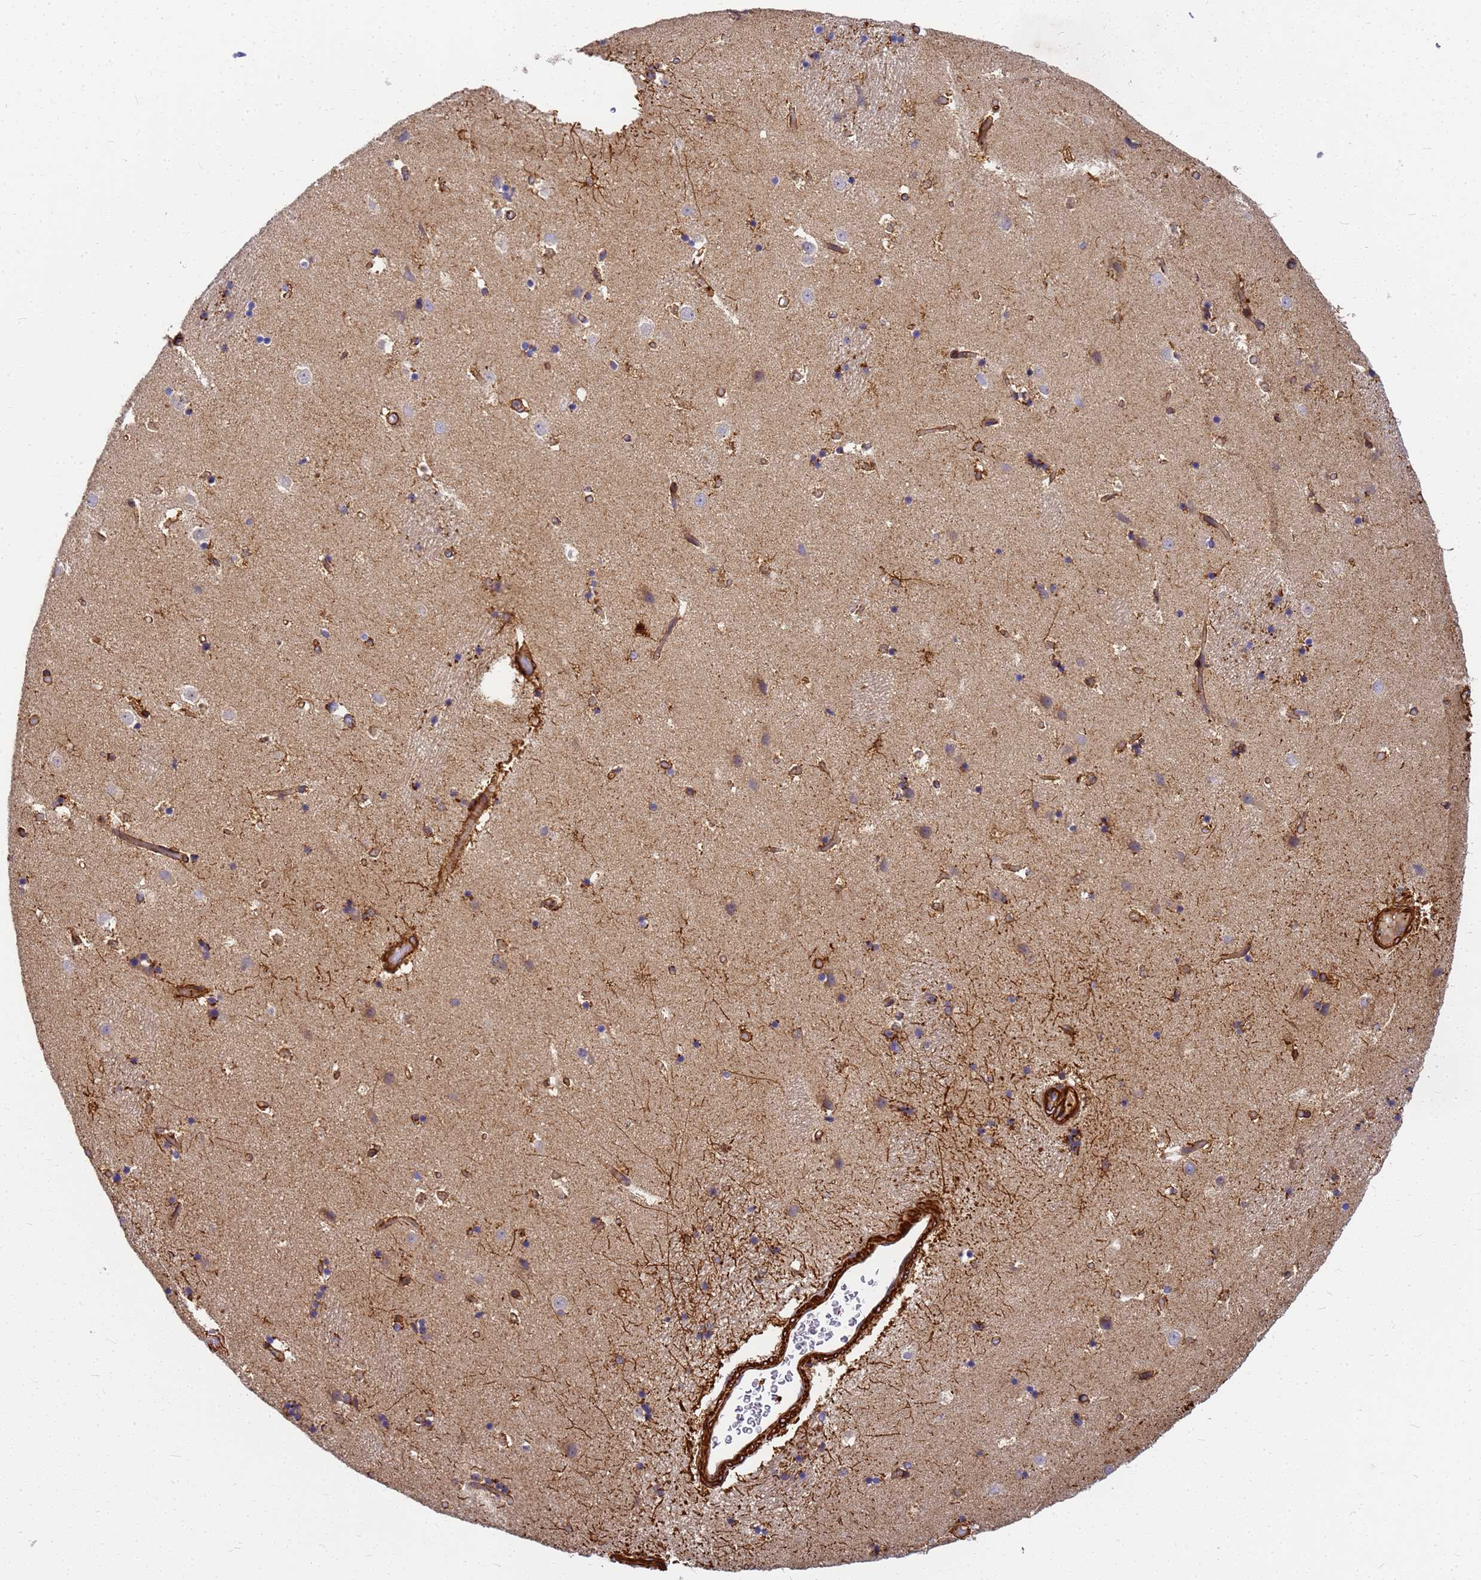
{"staining": {"intensity": "moderate", "quantity": "<25%", "location": "cytoplasmic/membranous"}, "tissue": "caudate", "cell_type": "Glial cells", "image_type": "normal", "snomed": [{"axis": "morphology", "description": "Normal tissue, NOS"}, {"axis": "topography", "description": "Lateral ventricle wall"}], "caption": "The image reveals immunohistochemical staining of benign caudate. There is moderate cytoplasmic/membranous staining is appreciated in approximately <25% of glial cells. (DAB = brown stain, brightfield microscopy at high magnification).", "gene": "C2CD5", "patient": {"sex": "female", "age": 52}}